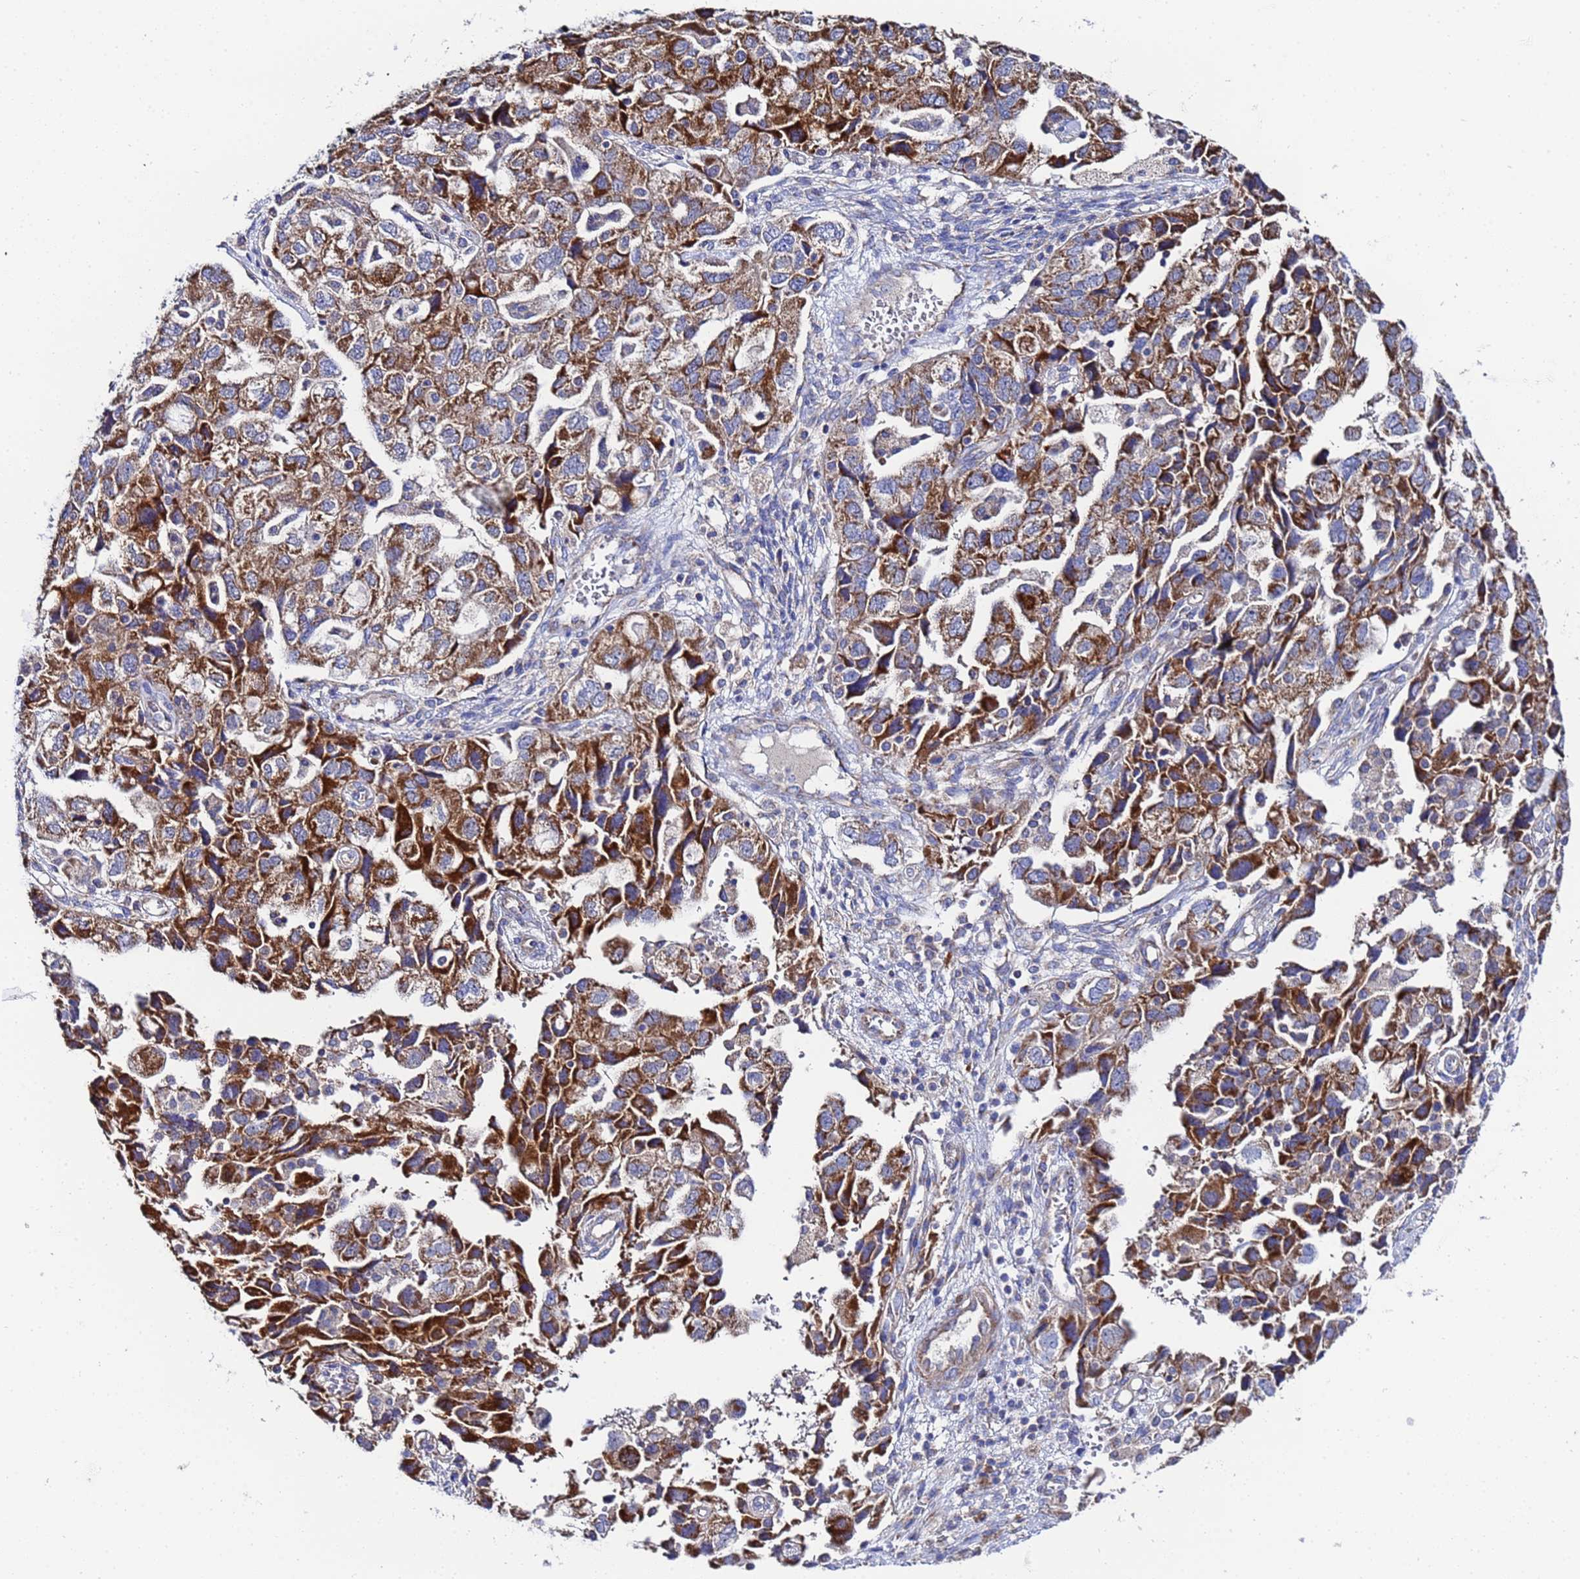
{"staining": {"intensity": "strong", "quantity": "25%-75%", "location": "cytoplasmic/membranous"}, "tissue": "ovarian cancer", "cell_type": "Tumor cells", "image_type": "cancer", "snomed": [{"axis": "morphology", "description": "Carcinoma, NOS"}, {"axis": "morphology", "description": "Cystadenocarcinoma, serous, NOS"}, {"axis": "topography", "description": "Ovary"}], "caption": "Brown immunohistochemical staining in ovarian carcinoma shows strong cytoplasmic/membranous staining in approximately 25%-75% of tumor cells.", "gene": "FAHD2A", "patient": {"sex": "female", "age": 69}}